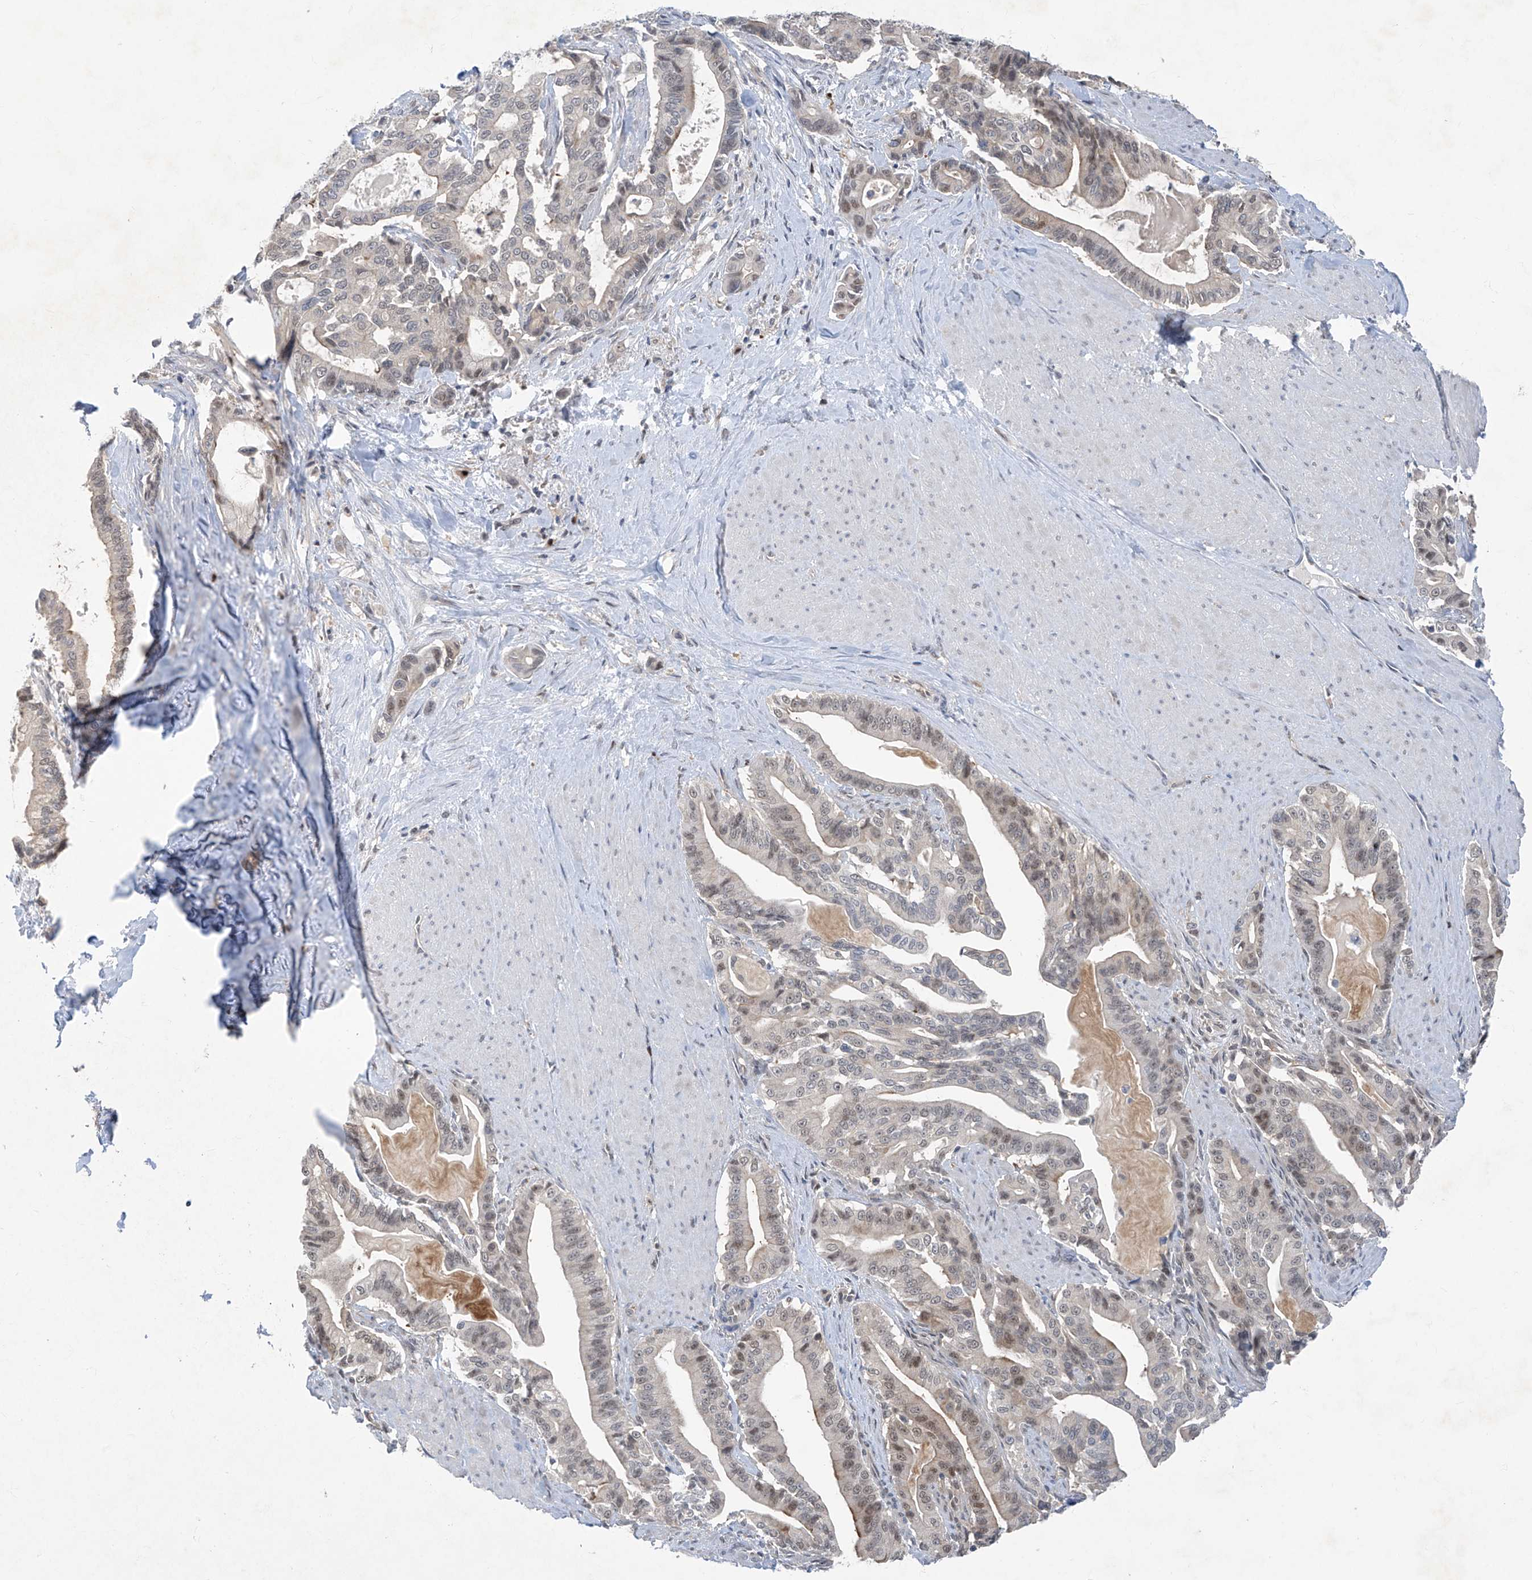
{"staining": {"intensity": "negative", "quantity": "none", "location": "none"}, "tissue": "pancreatic cancer", "cell_type": "Tumor cells", "image_type": "cancer", "snomed": [{"axis": "morphology", "description": "Adenocarcinoma, NOS"}, {"axis": "topography", "description": "Pancreas"}], "caption": "An IHC photomicrograph of adenocarcinoma (pancreatic) is shown. There is no staining in tumor cells of adenocarcinoma (pancreatic).", "gene": "ZNF358", "patient": {"sex": "male", "age": 63}}